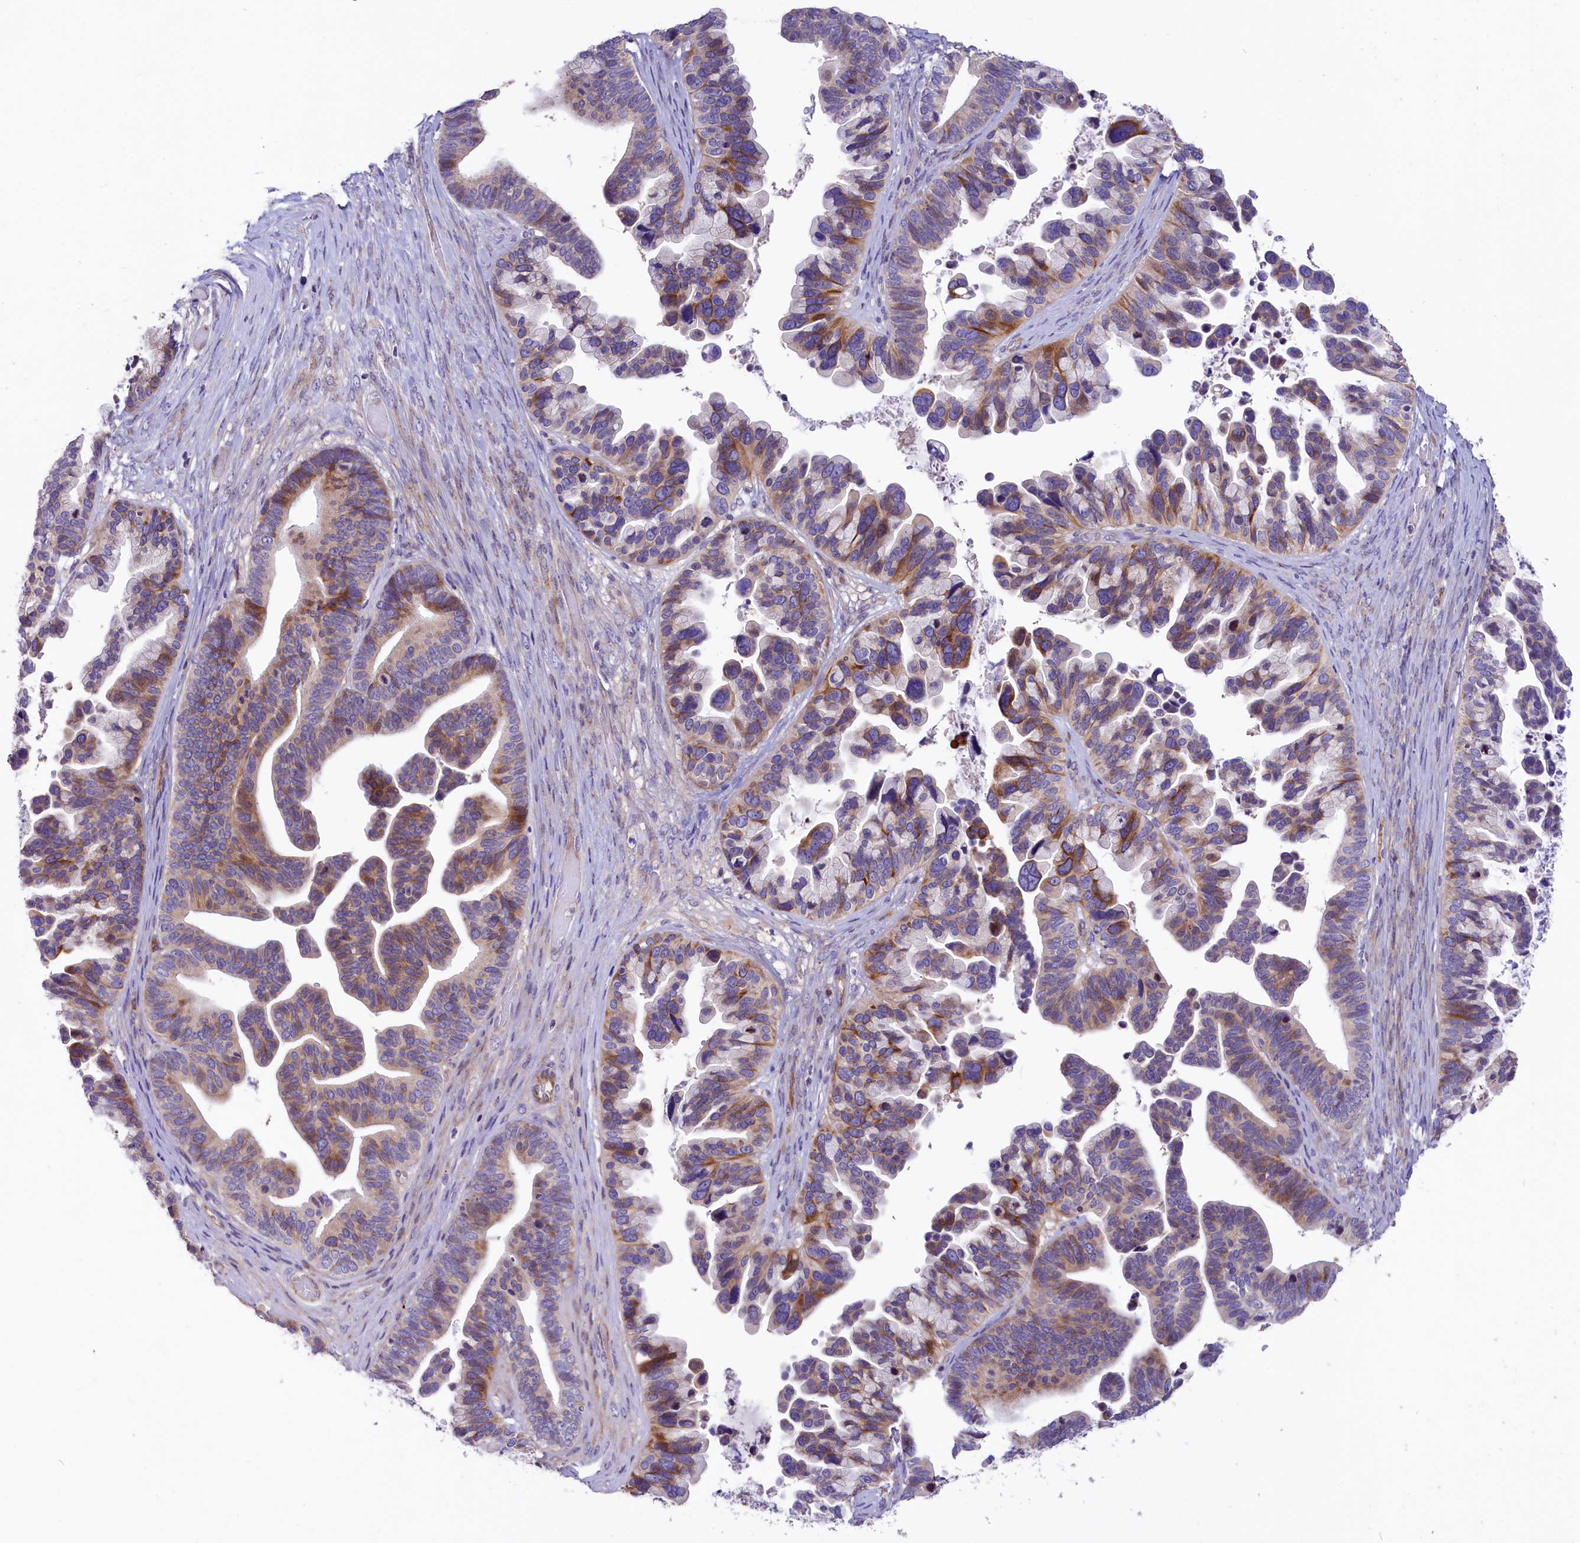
{"staining": {"intensity": "moderate", "quantity": ">75%", "location": "cytoplasmic/membranous"}, "tissue": "ovarian cancer", "cell_type": "Tumor cells", "image_type": "cancer", "snomed": [{"axis": "morphology", "description": "Cystadenocarcinoma, serous, NOS"}, {"axis": "topography", "description": "Ovary"}], "caption": "Immunohistochemistry (IHC) photomicrograph of neoplastic tissue: serous cystadenocarcinoma (ovarian) stained using immunohistochemistry shows medium levels of moderate protein expression localized specifically in the cytoplasmic/membranous of tumor cells, appearing as a cytoplasmic/membranous brown color.", "gene": "CD99L2", "patient": {"sex": "female", "age": 56}}